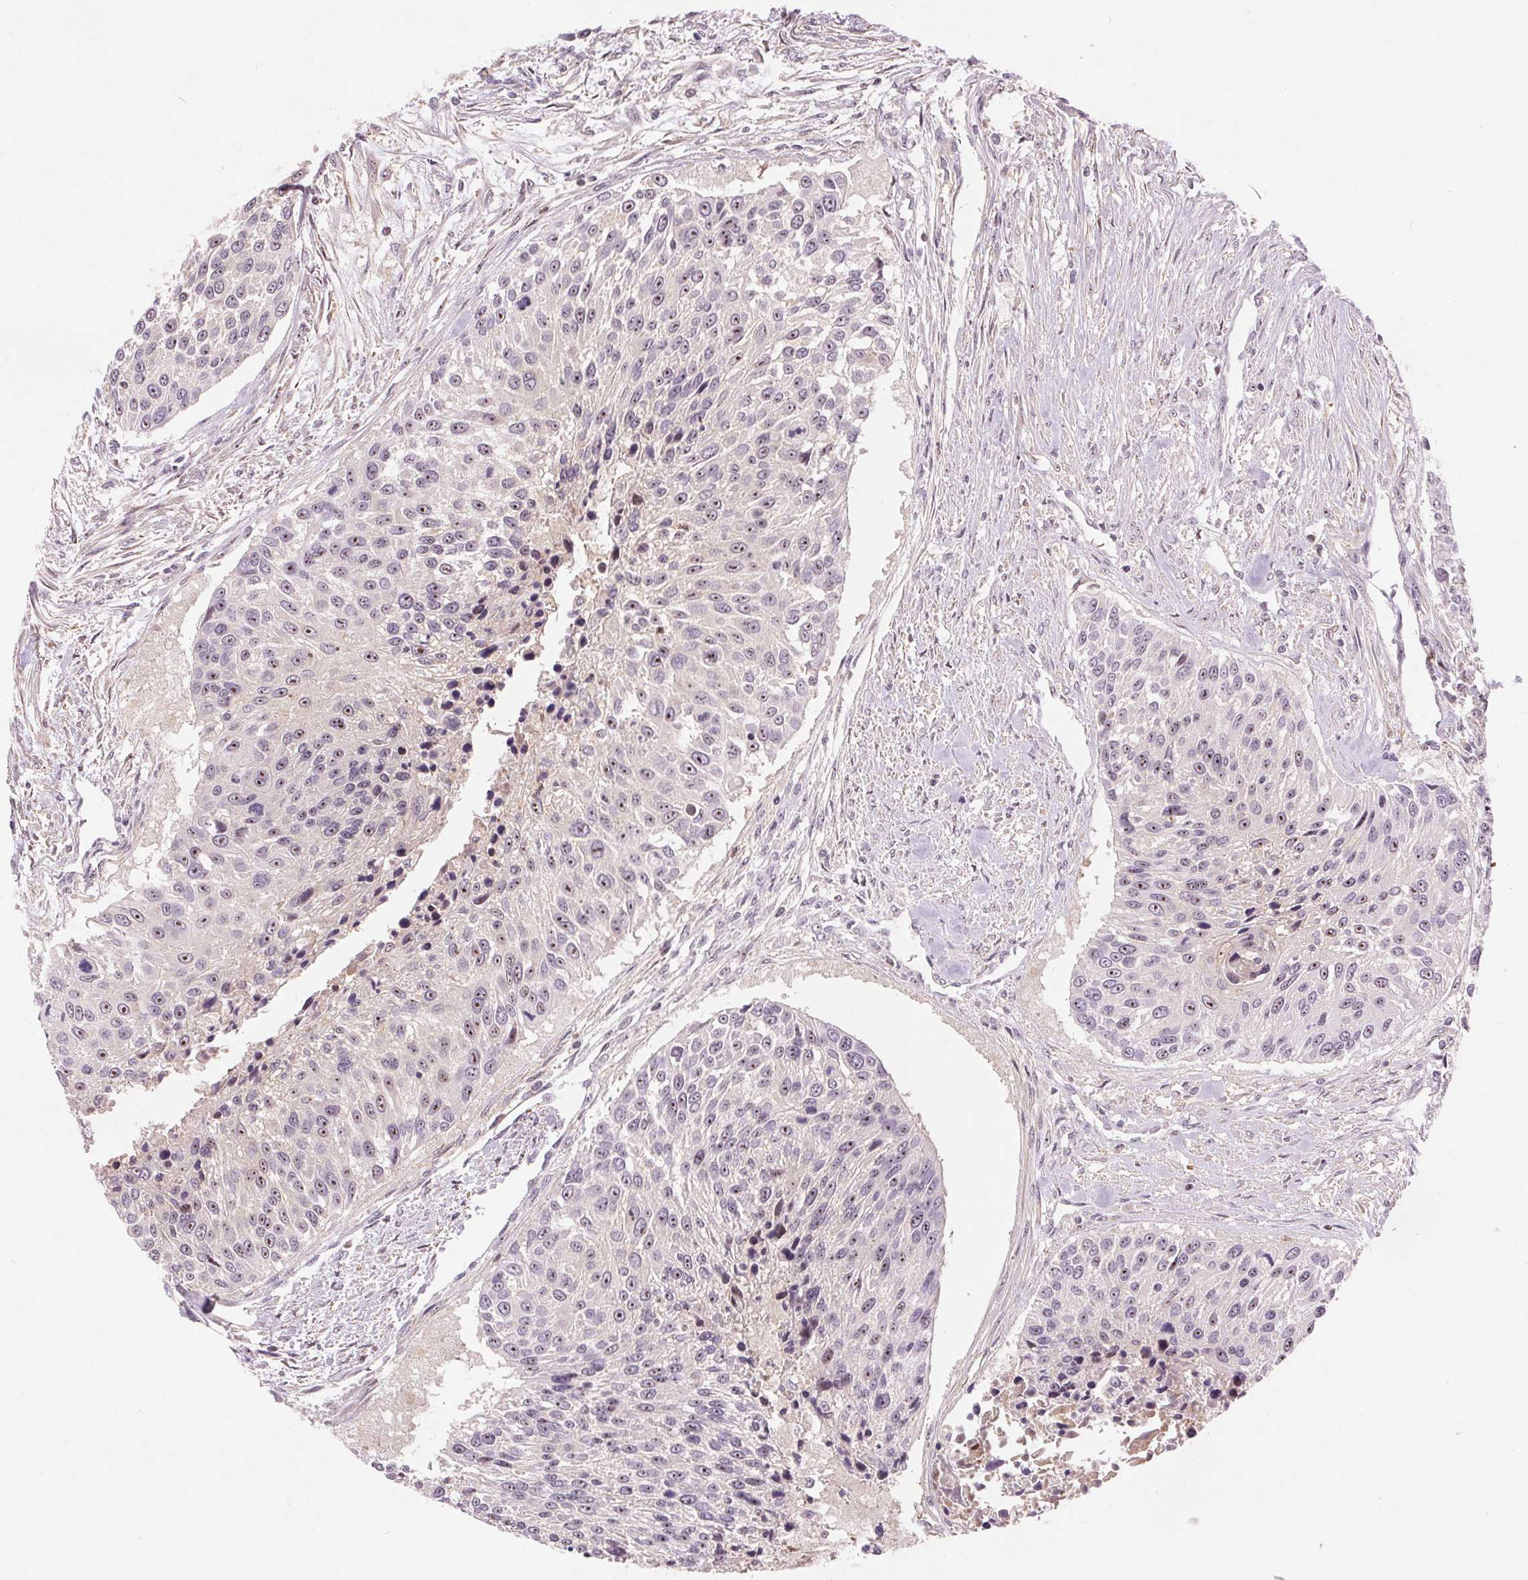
{"staining": {"intensity": "weak", "quantity": "<25%", "location": "nuclear"}, "tissue": "urothelial cancer", "cell_type": "Tumor cells", "image_type": "cancer", "snomed": [{"axis": "morphology", "description": "Urothelial carcinoma, NOS"}, {"axis": "topography", "description": "Urinary bladder"}], "caption": "Immunohistochemistry histopathology image of urothelial cancer stained for a protein (brown), which reveals no staining in tumor cells.", "gene": "RANBP3L", "patient": {"sex": "male", "age": 55}}